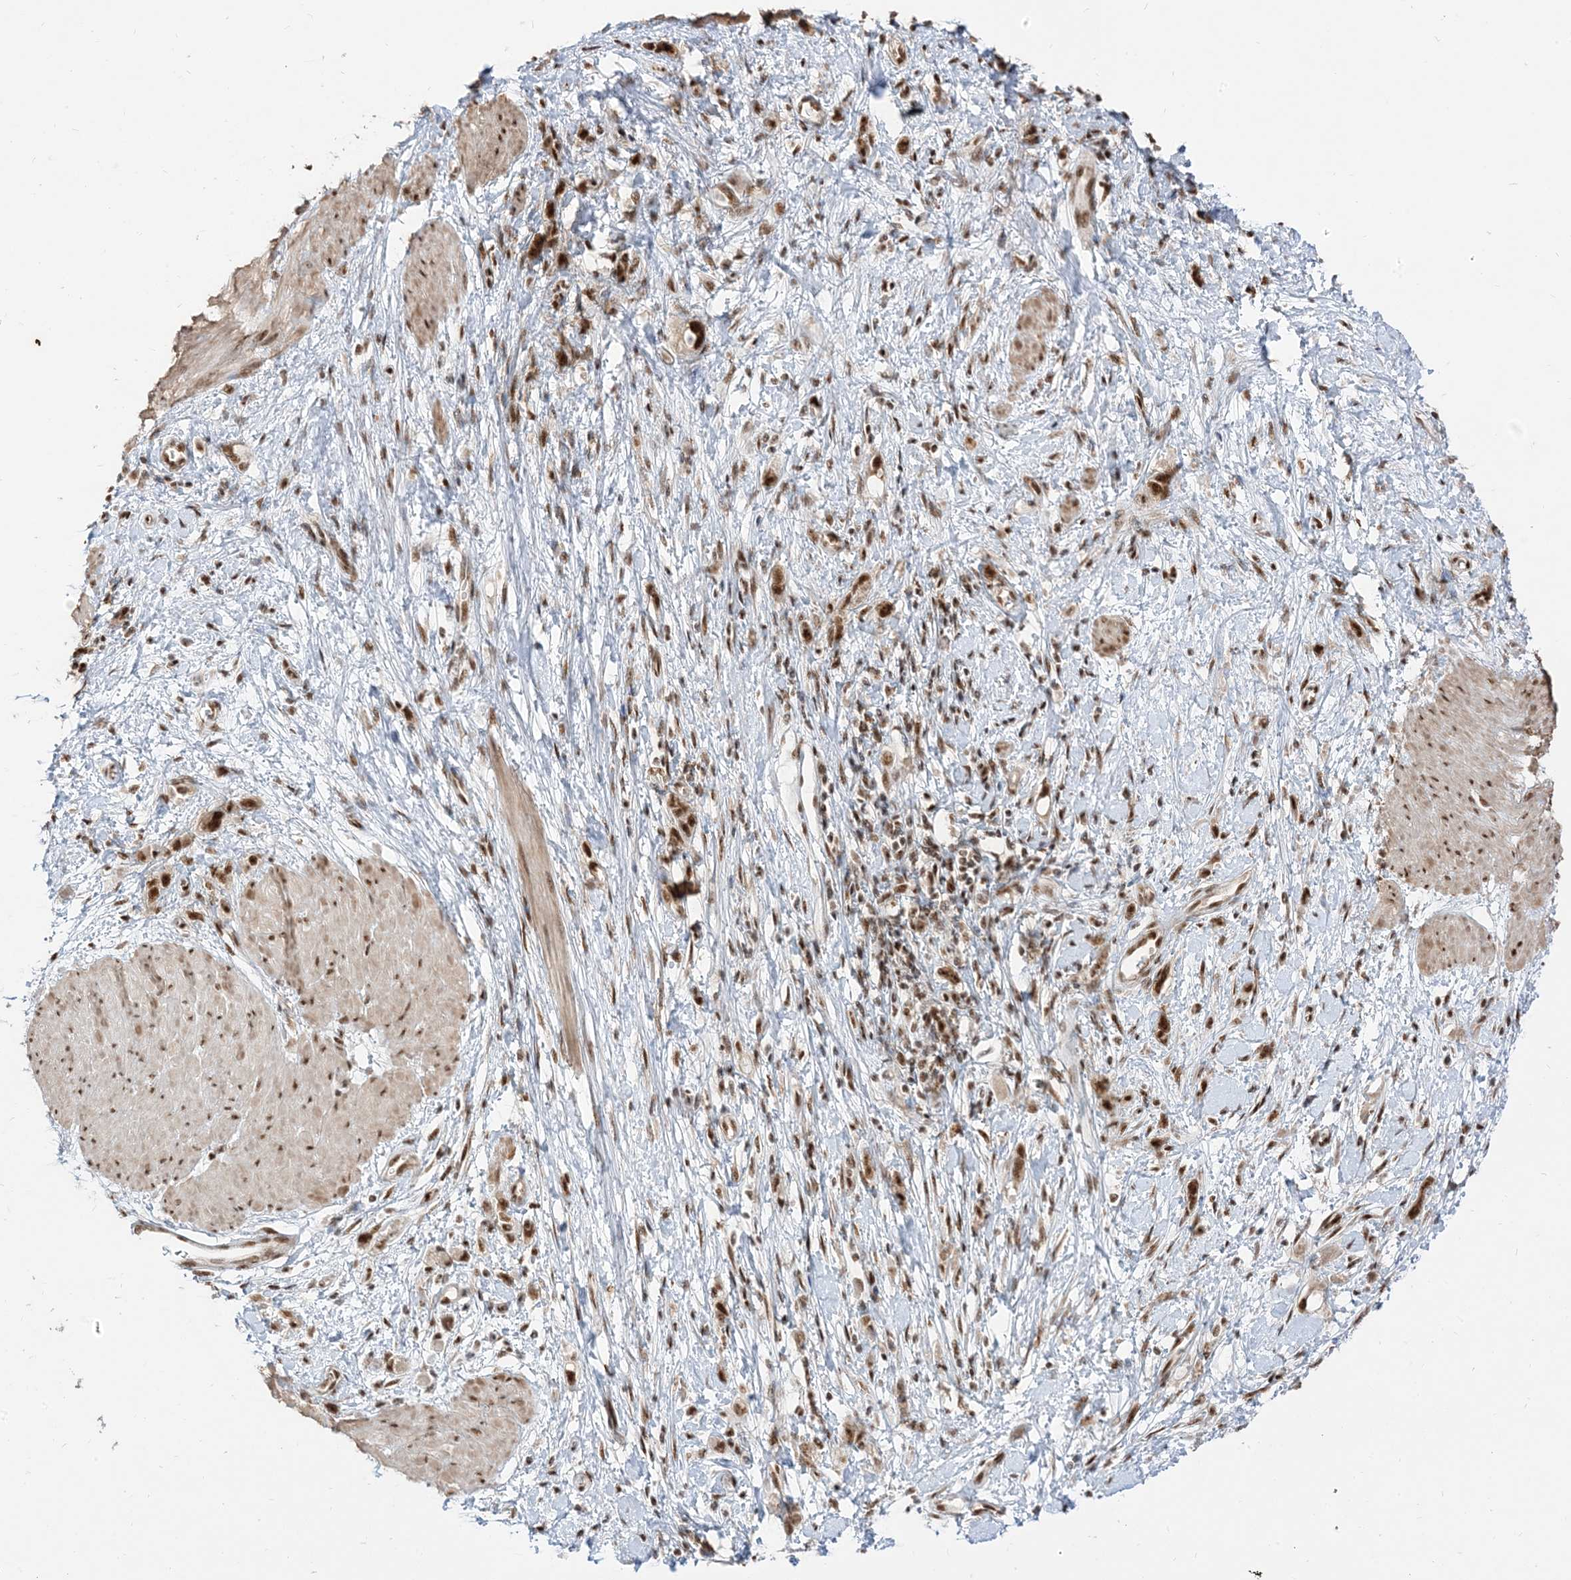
{"staining": {"intensity": "moderate", "quantity": ">75%", "location": "nuclear"}, "tissue": "stomach cancer", "cell_type": "Tumor cells", "image_type": "cancer", "snomed": [{"axis": "morphology", "description": "Adenocarcinoma, NOS"}, {"axis": "topography", "description": "Stomach"}], "caption": "Immunohistochemical staining of stomach cancer (adenocarcinoma) displays medium levels of moderate nuclear staining in approximately >75% of tumor cells.", "gene": "ARGLU1", "patient": {"sex": "female", "age": 76}}